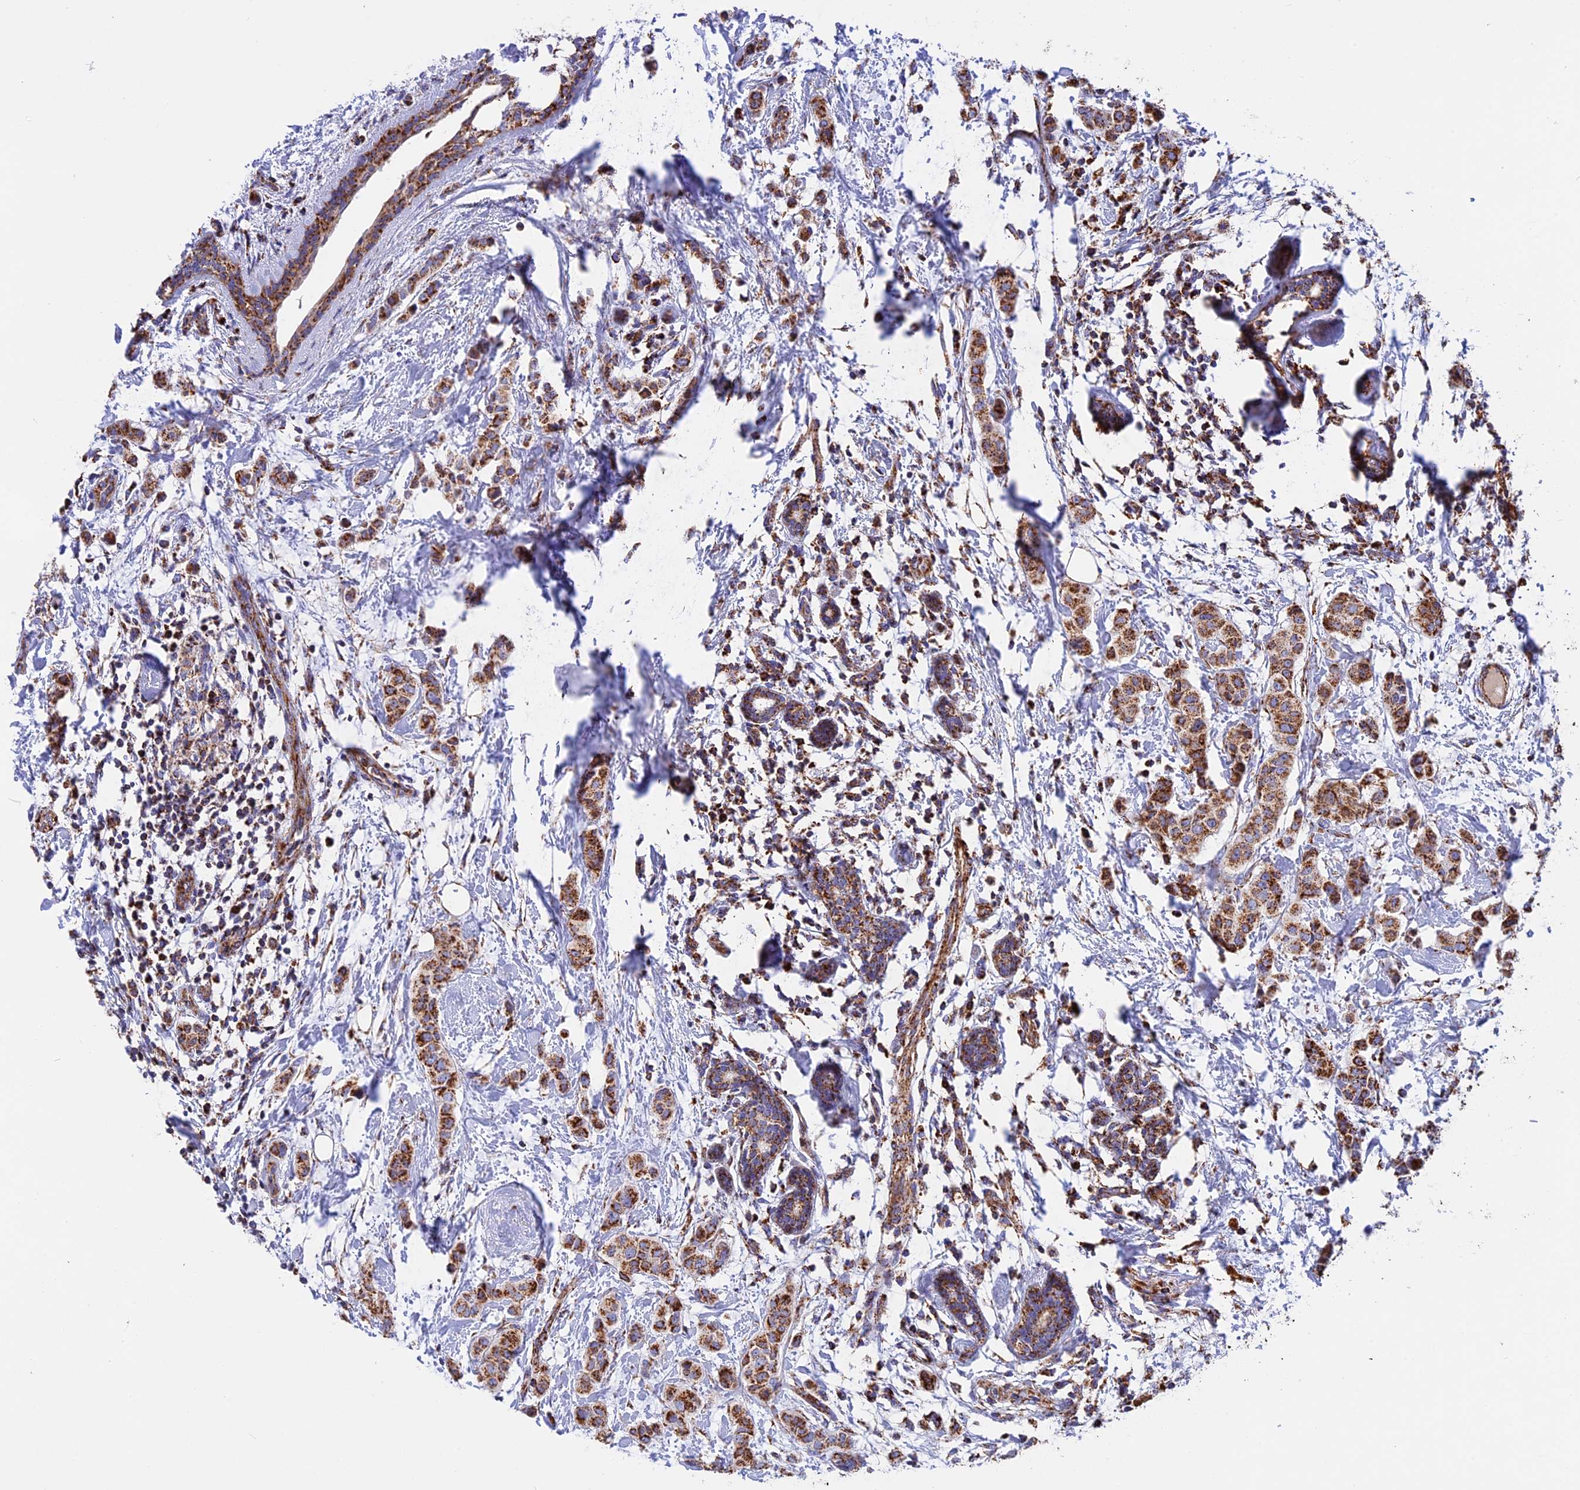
{"staining": {"intensity": "strong", "quantity": ">75%", "location": "cytoplasmic/membranous"}, "tissue": "breast cancer", "cell_type": "Tumor cells", "image_type": "cancer", "snomed": [{"axis": "morphology", "description": "Duct carcinoma"}, {"axis": "topography", "description": "Breast"}], "caption": "Immunohistochemical staining of breast cancer reveals strong cytoplasmic/membranous protein positivity in about >75% of tumor cells. (DAB = brown stain, brightfield microscopy at high magnification).", "gene": "UQCRB", "patient": {"sex": "female", "age": 40}}